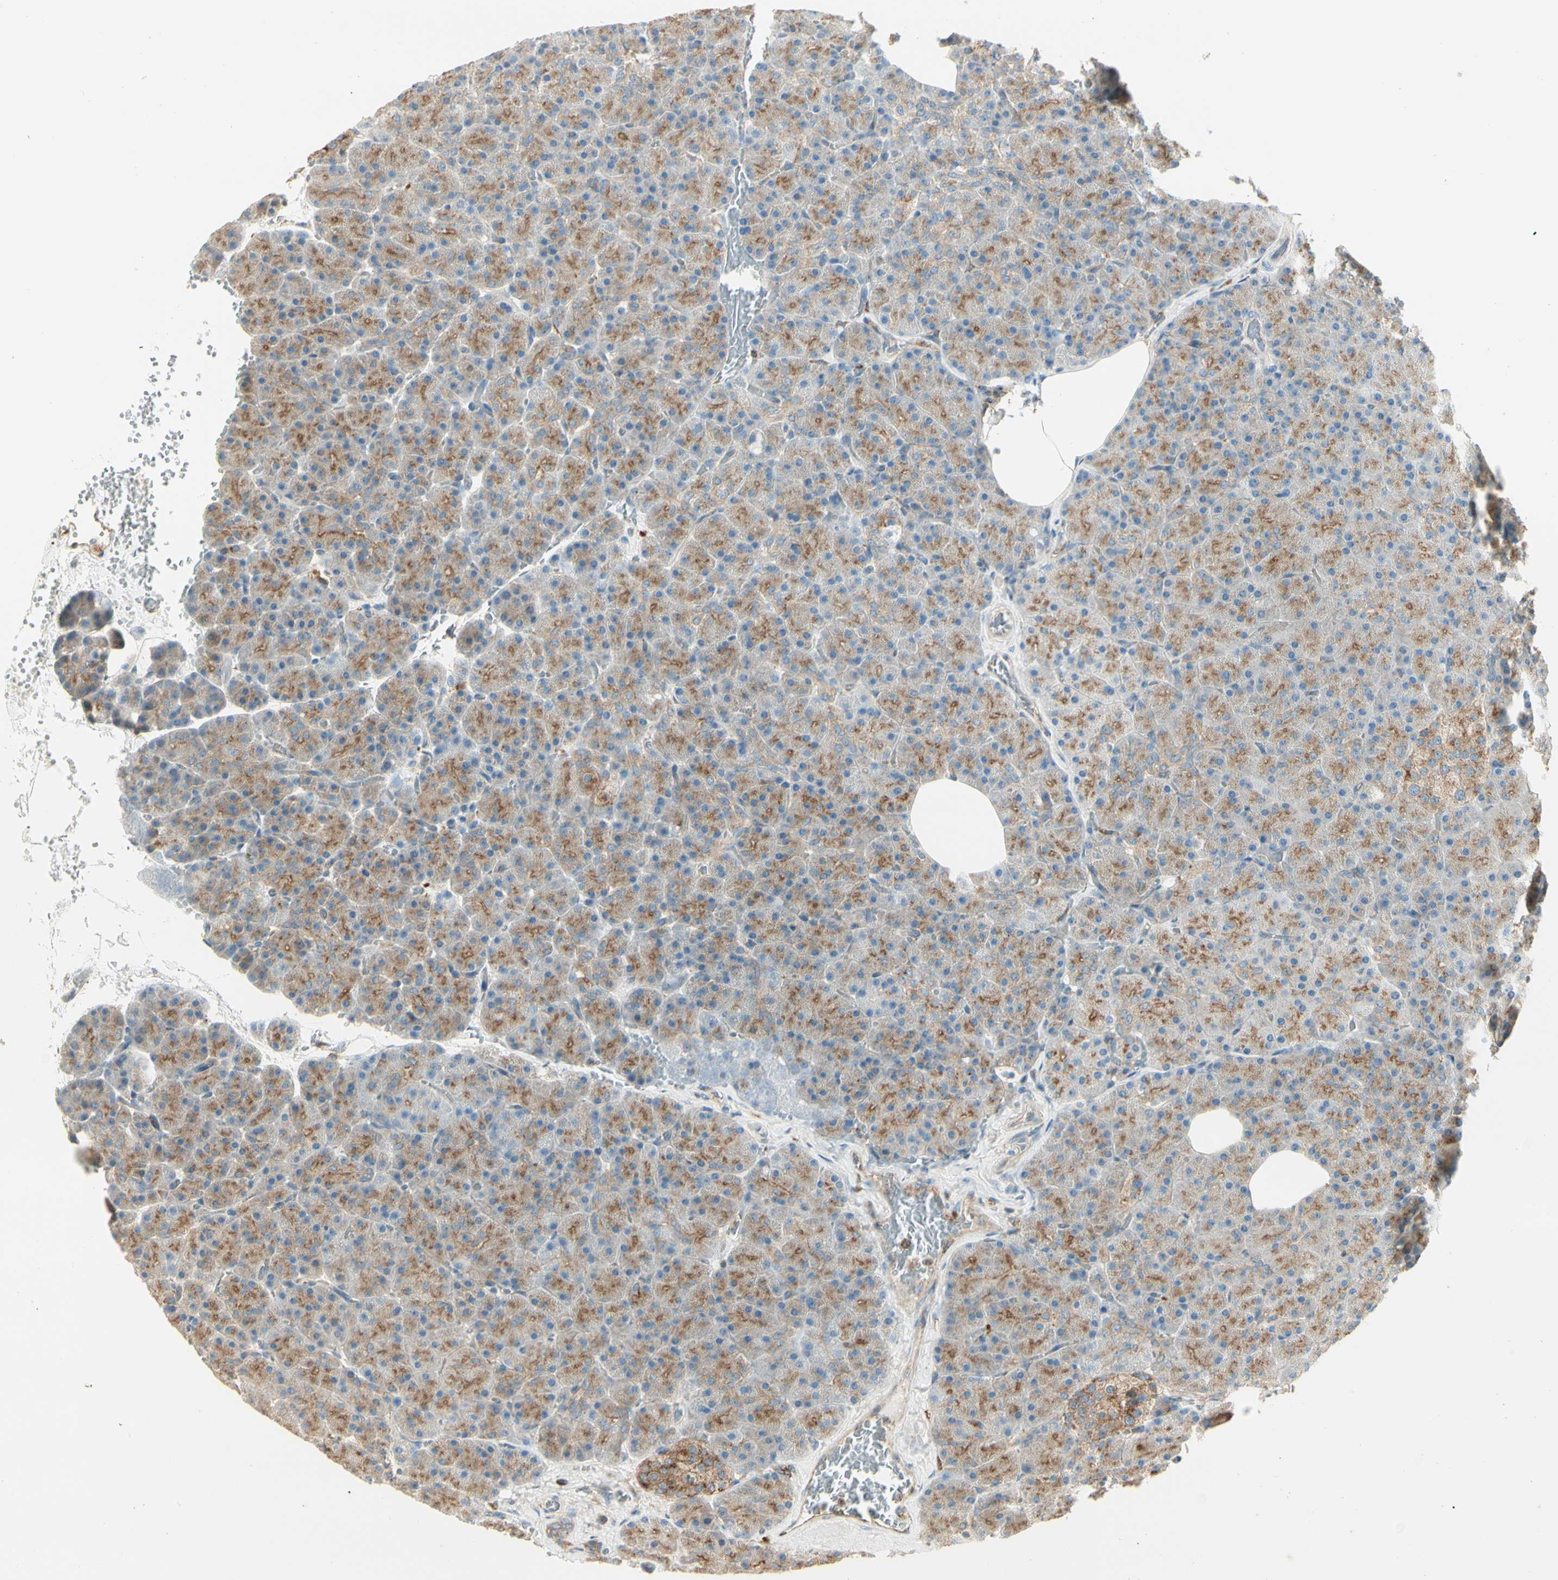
{"staining": {"intensity": "moderate", "quantity": ">75%", "location": "cytoplasmic/membranous"}, "tissue": "pancreas", "cell_type": "Exocrine glandular cells", "image_type": "normal", "snomed": [{"axis": "morphology", "description": "Normal tissue, NOS"}, {"axis": "topography", "description": "Pancreas"}], "caption": "Protein expression analysis of normal pancreas demonstrates moderate cytoplasmic/membranous expression in approximately >75% of exocrine glandular cells.", "gene": "AGFG1", "patient": {"sex": "female", "age": 35}}